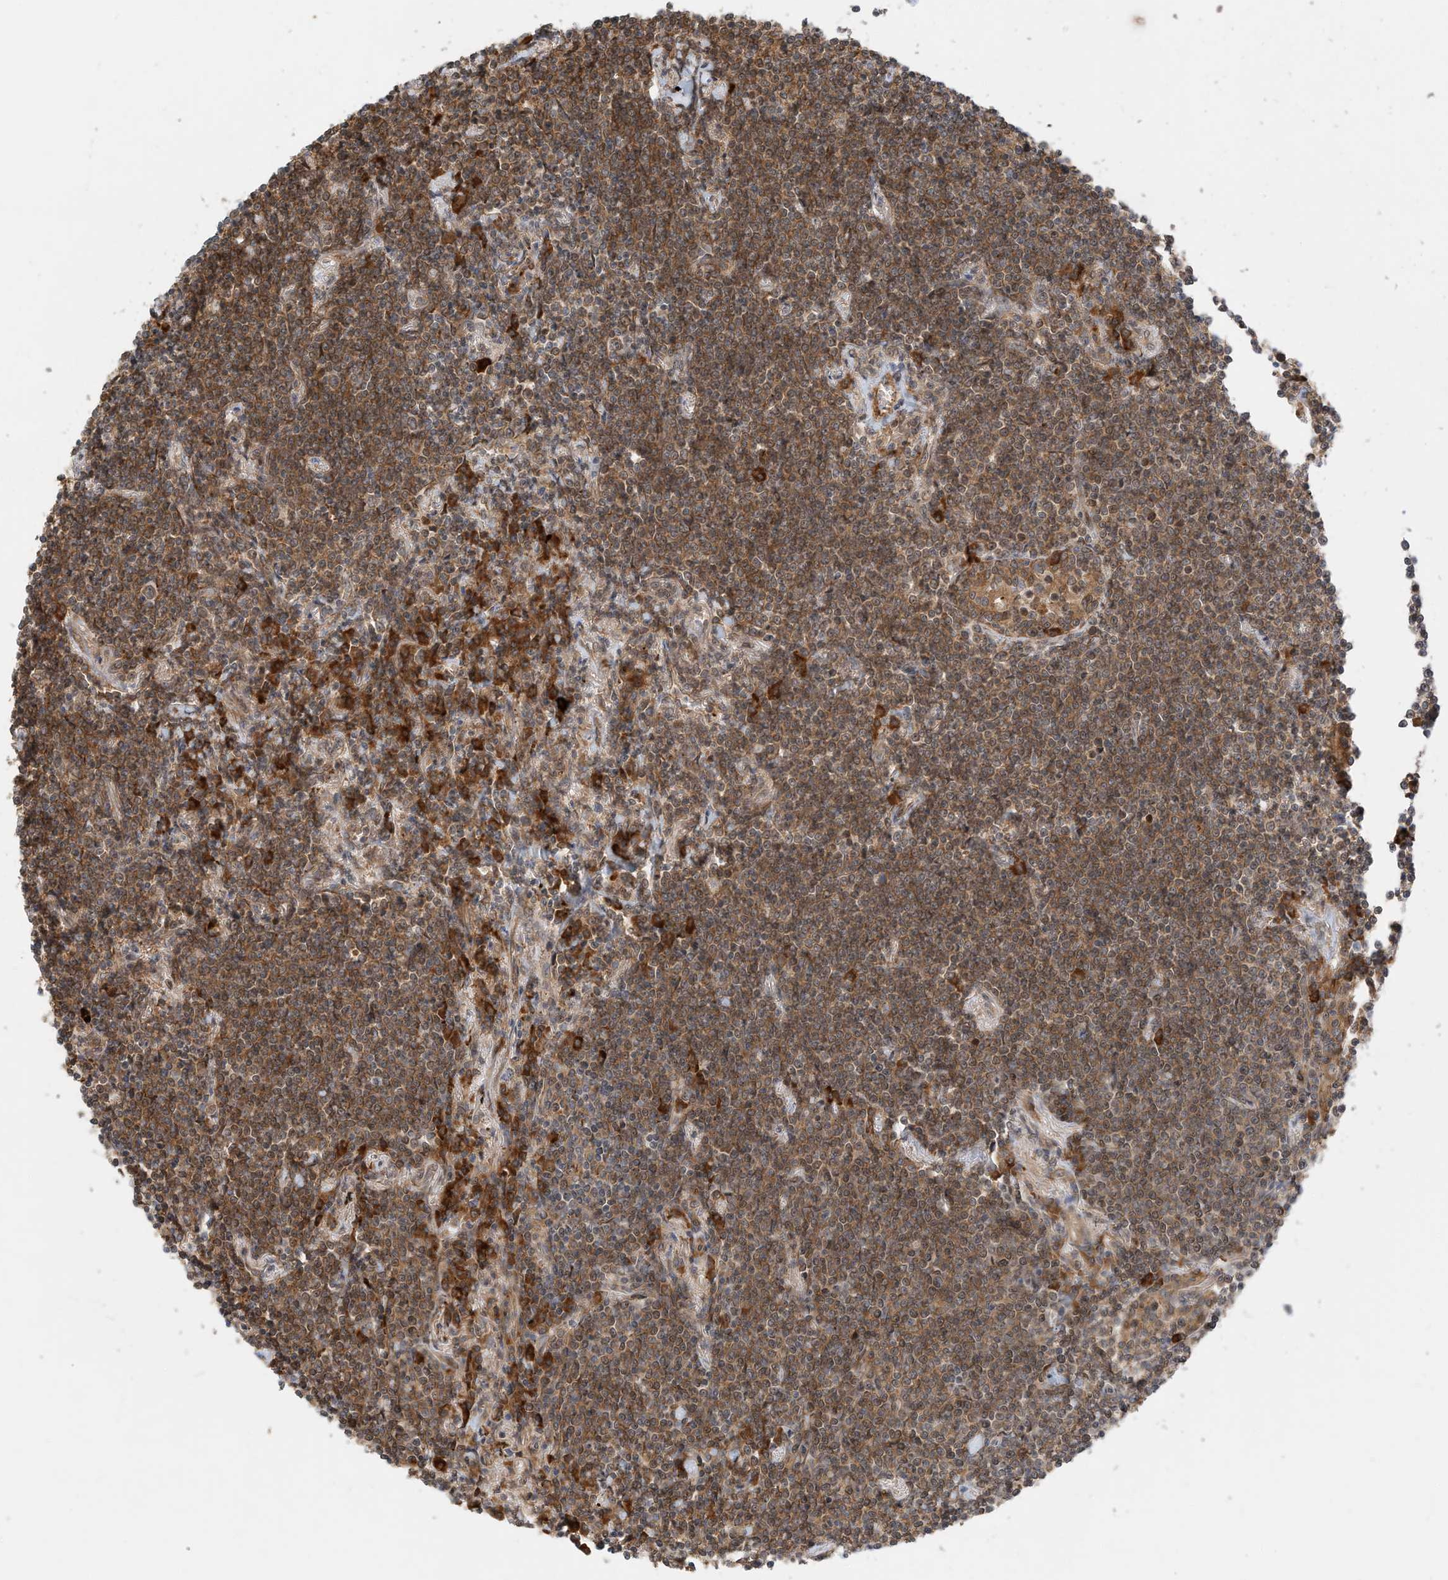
{"staining": {"intensity": "moderate", "quantity": ">75%", "location": "cytoplasmic/membranous"}, "tissue": "lymphoma", "cell_type": "Tumor cells", "image_type": "cancer", "snomed": [{"axis": "morphology", "description": "Malignant lymphoma, non-Hodgkin's type, Low grade"}, {"axis": "topography", "description": "Lung"}], "caption": "Human malignant lymphoma, non-Hodgkin's type (low-grade) stained with a brown dye displays moderate cytoplasmic/membranous positive expression in about >75% of tumor cells.", "gene": "CPAMD8", "patient": {"sex": "female", "age": 71}}